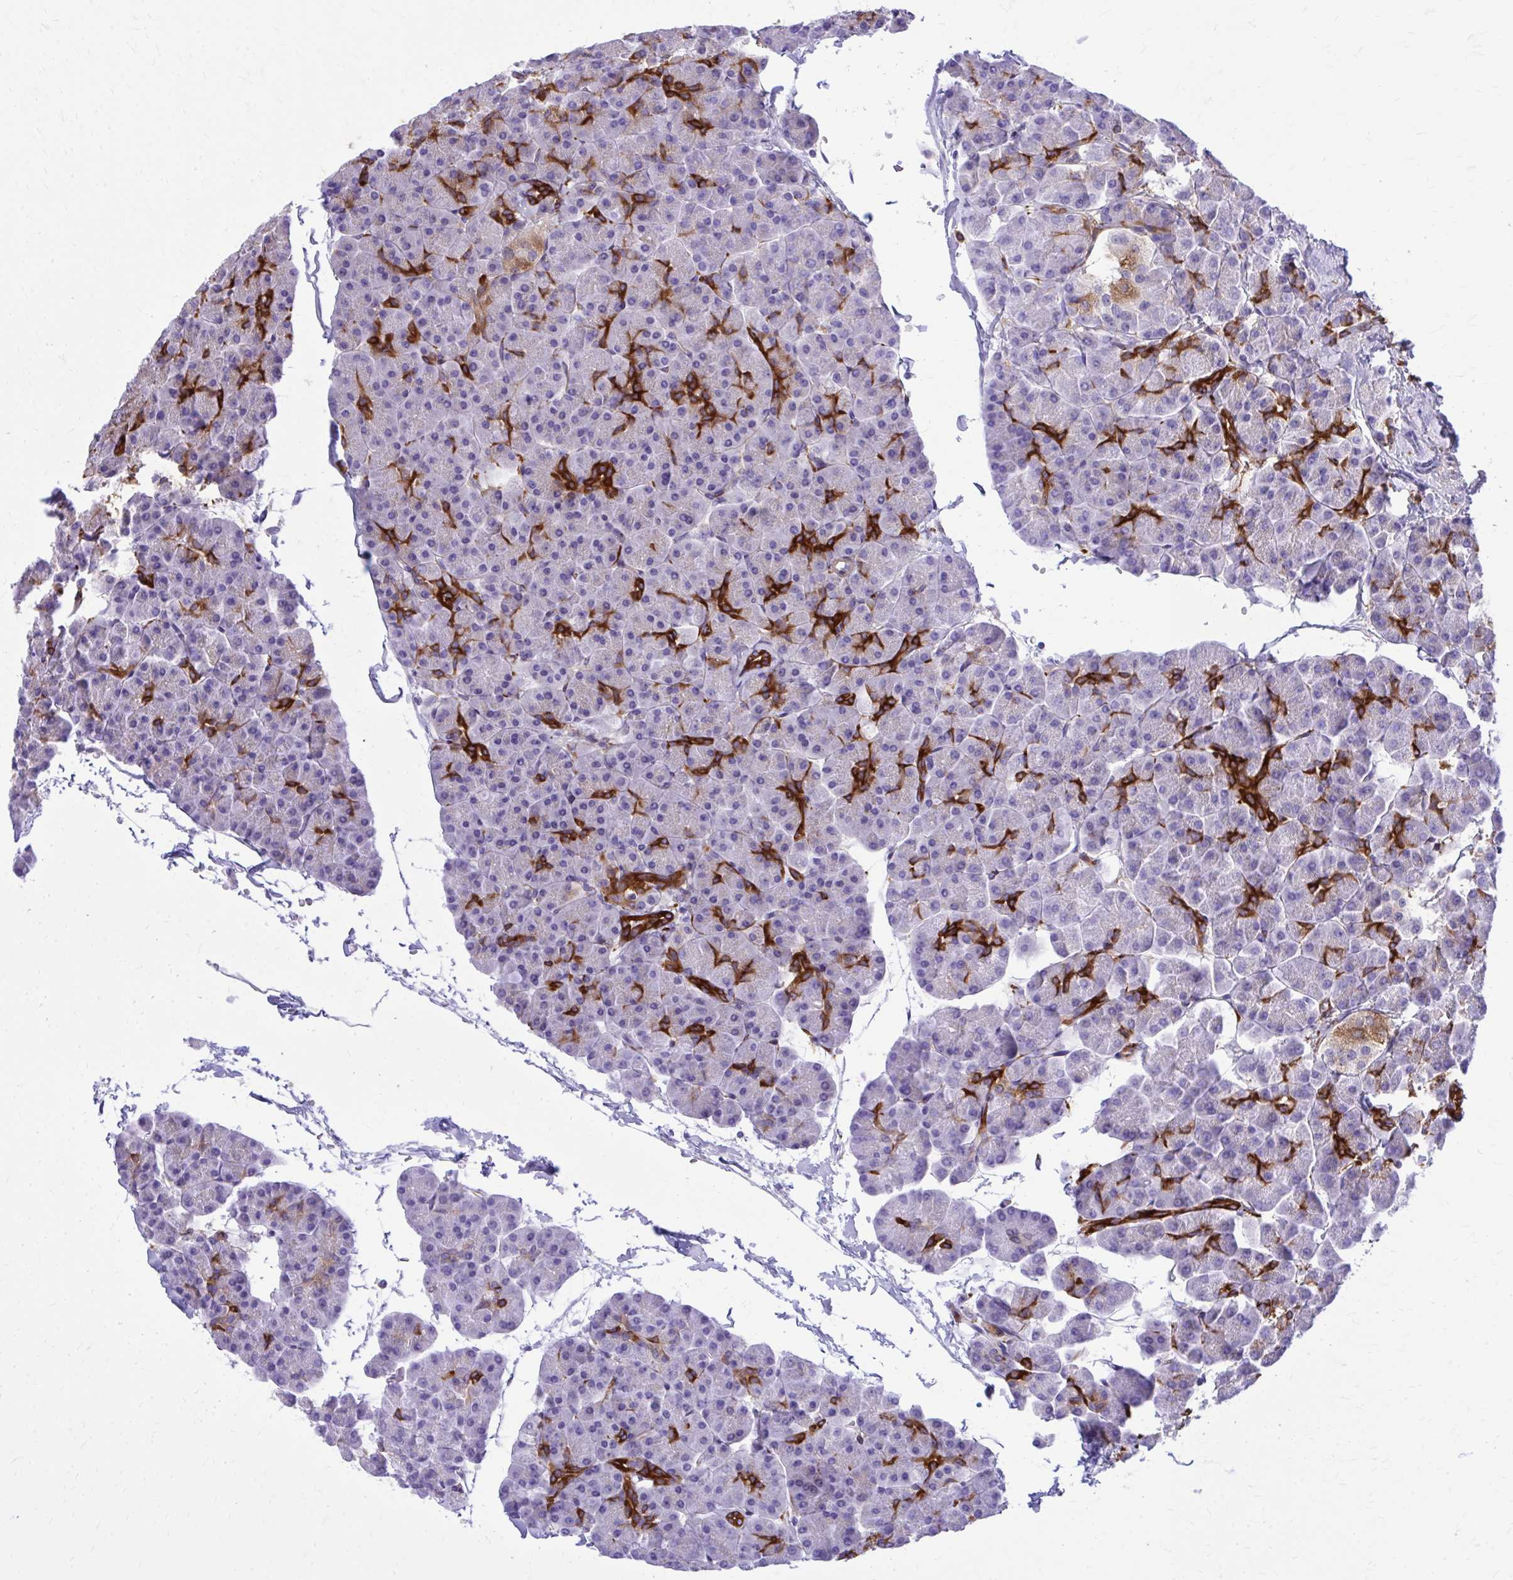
{"staining": {"intensity": "strong", "quantity": "25%-75%", "location": "cytoplasmic/membranous"}, "tissue": "pancreas", "cell_type": "Exocrine glandular cells", "image_type": "normal", "snomed": [{"axis": "morphology", "description": "Normal tissue, NOS"}, {"axis": "topography", "description": "Pancreas"}, {"axis": "topography", "description": "Peripheral nerve tissue"}], "caption": "A histopathology image of pancreas stained for a protein shows strong cytoplasmic/membranous brown staining in exocrine glandular cells. The staining is performed using DAB brown chromogen to label protein expression. The nuclei are counter-stained blue using hematoxylin.", "gene": "EPB41L1", "patient": {"sex": "male", "age": 54}}